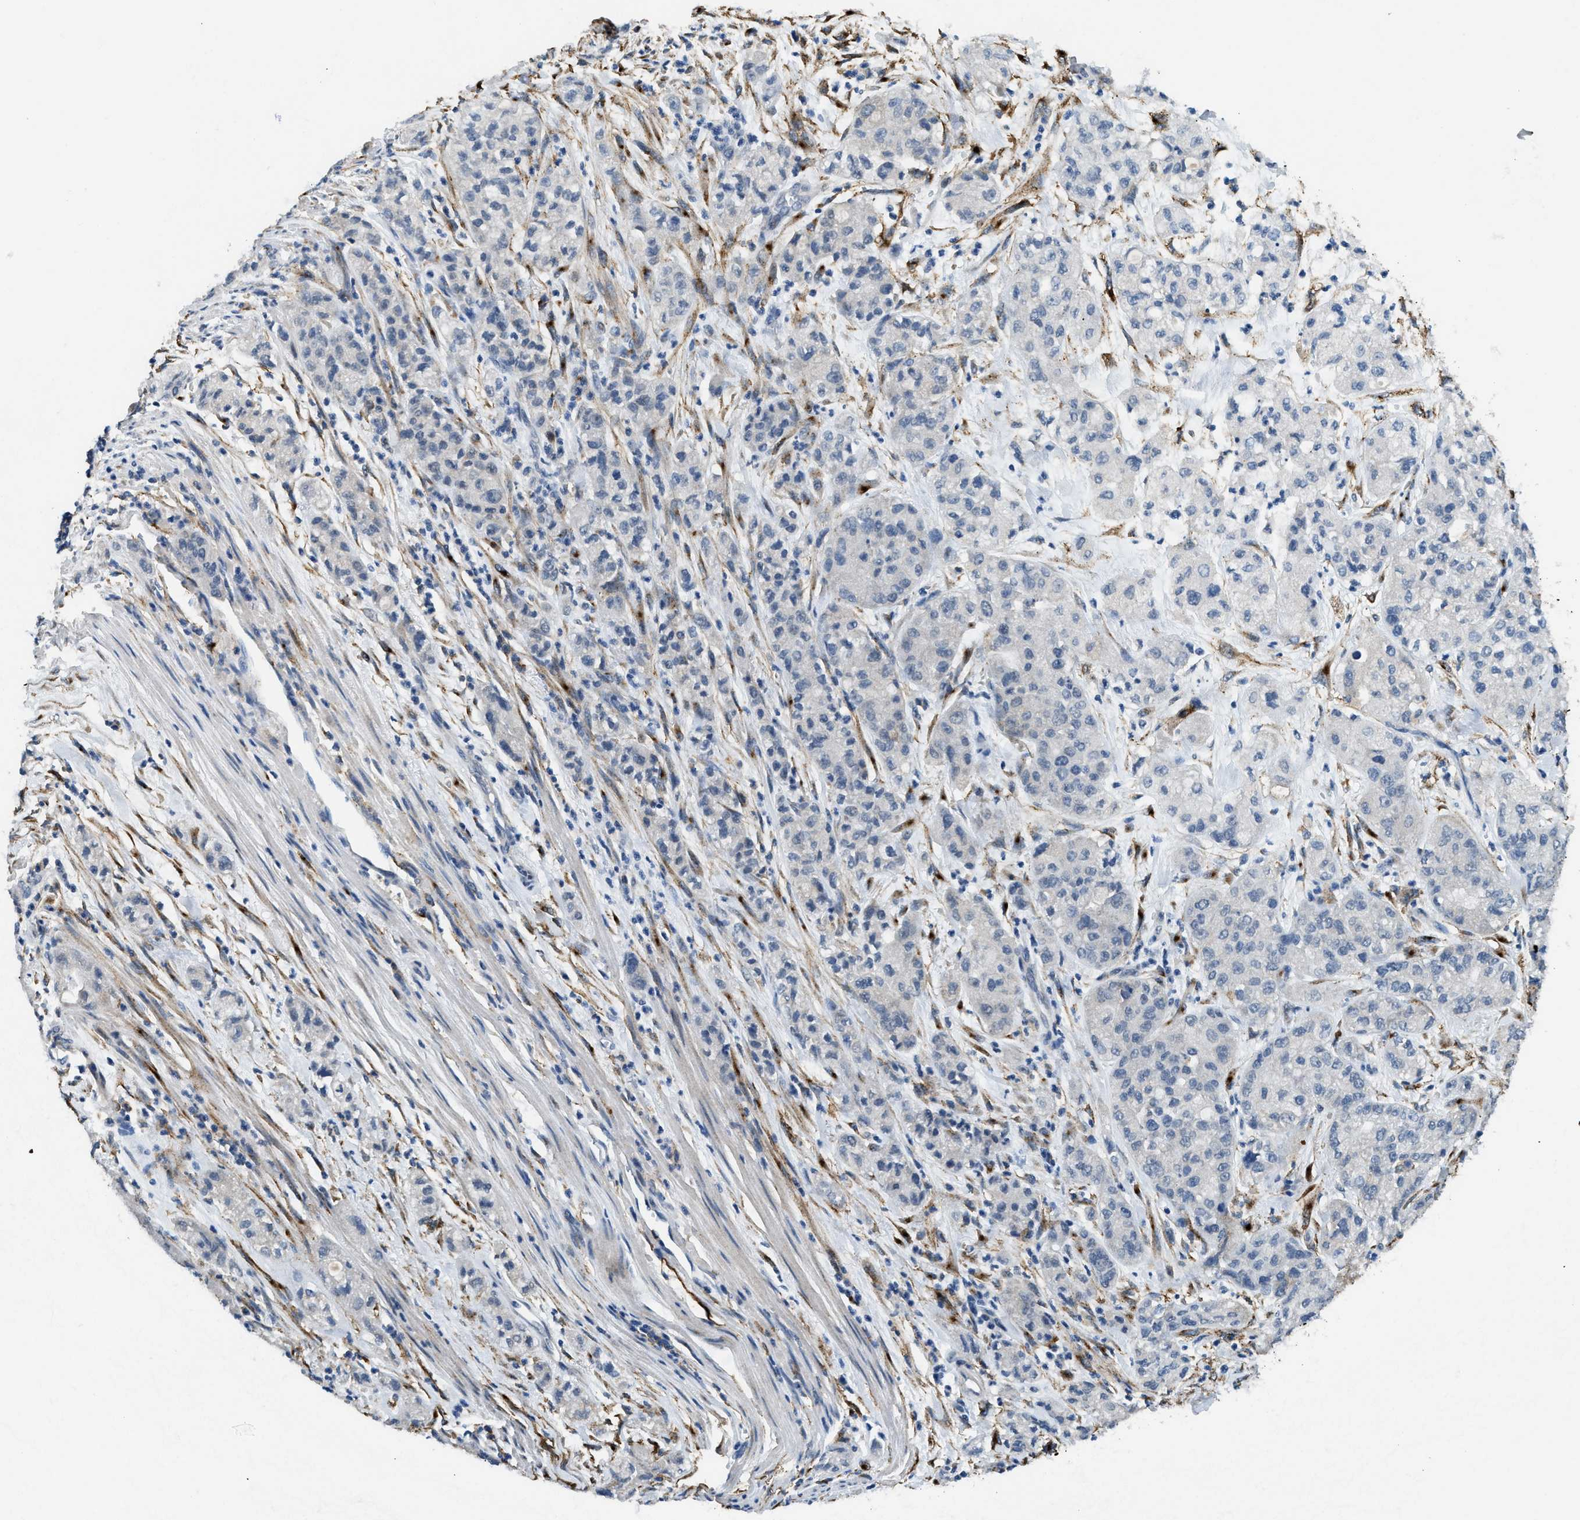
{"staining": {"intensity": "negative", "quantity": "none", "location": "none"}, "tissue": "pancreatic cancer", "cell_type": "Tumor cells", "image_type": "cancer", "snomed": [{"axis": "morphology", "description": "Adenocarcinoma, NOS"}, {"axis": "topography", "description": "Pancreas"}], "caption": "Immunohistochemistry (IHC) photomicrograph of neoplastic tissue: human adenocarcinoma (pancreatic) stained with DAB exhibits no significant protein expression in tumor cells.", "gene": "LRP1", "patient": {"sex": "female", "age": 78}}